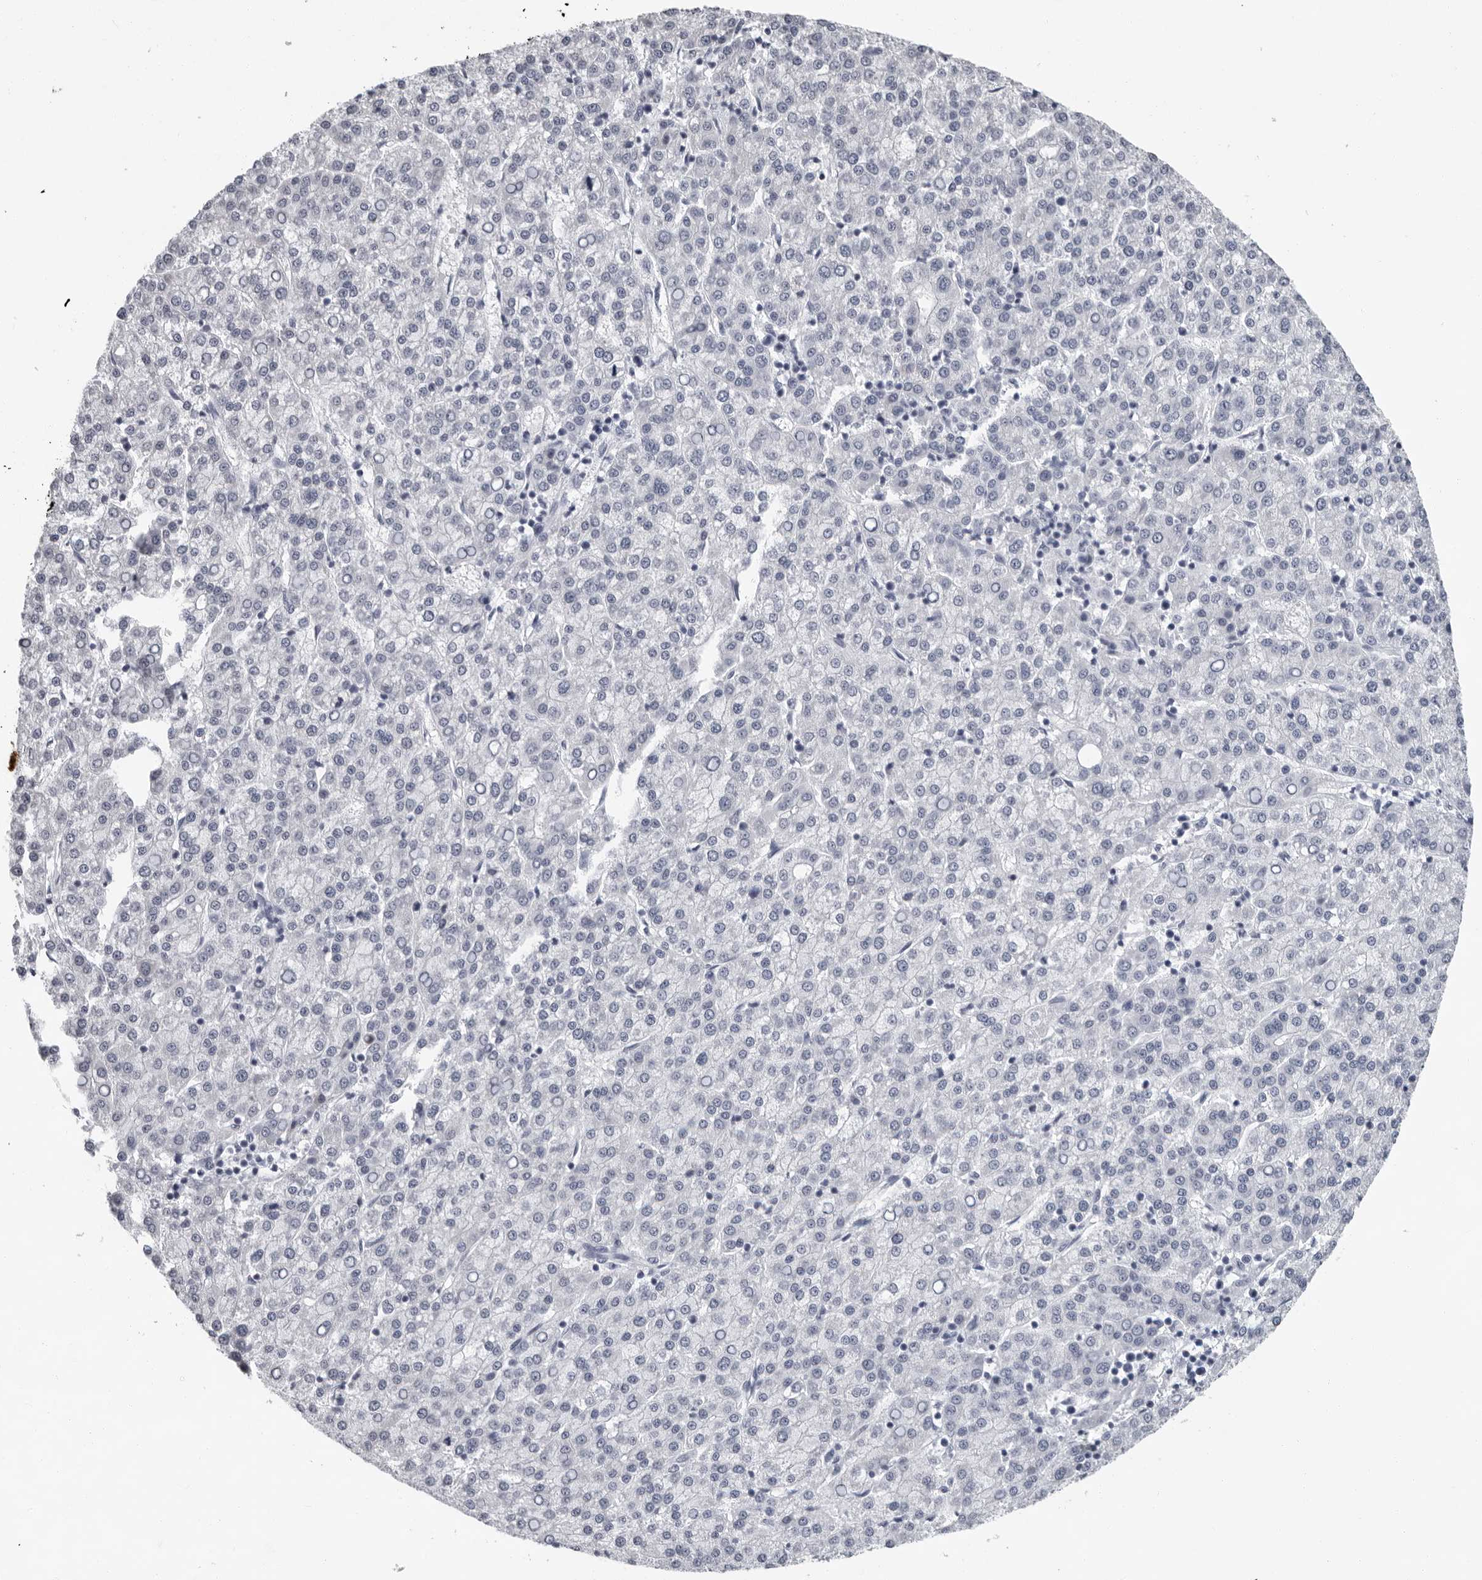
{"staining": {"intensity": "negative", "quantity": "none", "location": "none"}, "tissue": "liver cancer", "cell_type": "Tumor cells", "image_type": "cancer", "snomed": [{"axis": "morphology", "description": "Carcinoma, Hepatocellular, NOS"}, {"axis": "topography", "description": "Liver"}], "caption": "Immunohistochemical staining of liver cancer (hepatocellular carcinoma) shows no significant positivity in tumor cells. (IHC, brightfield microscopy, high magnification).", "gene": "CCDC28B", "patient": {"sex": "female", "age": 58}}